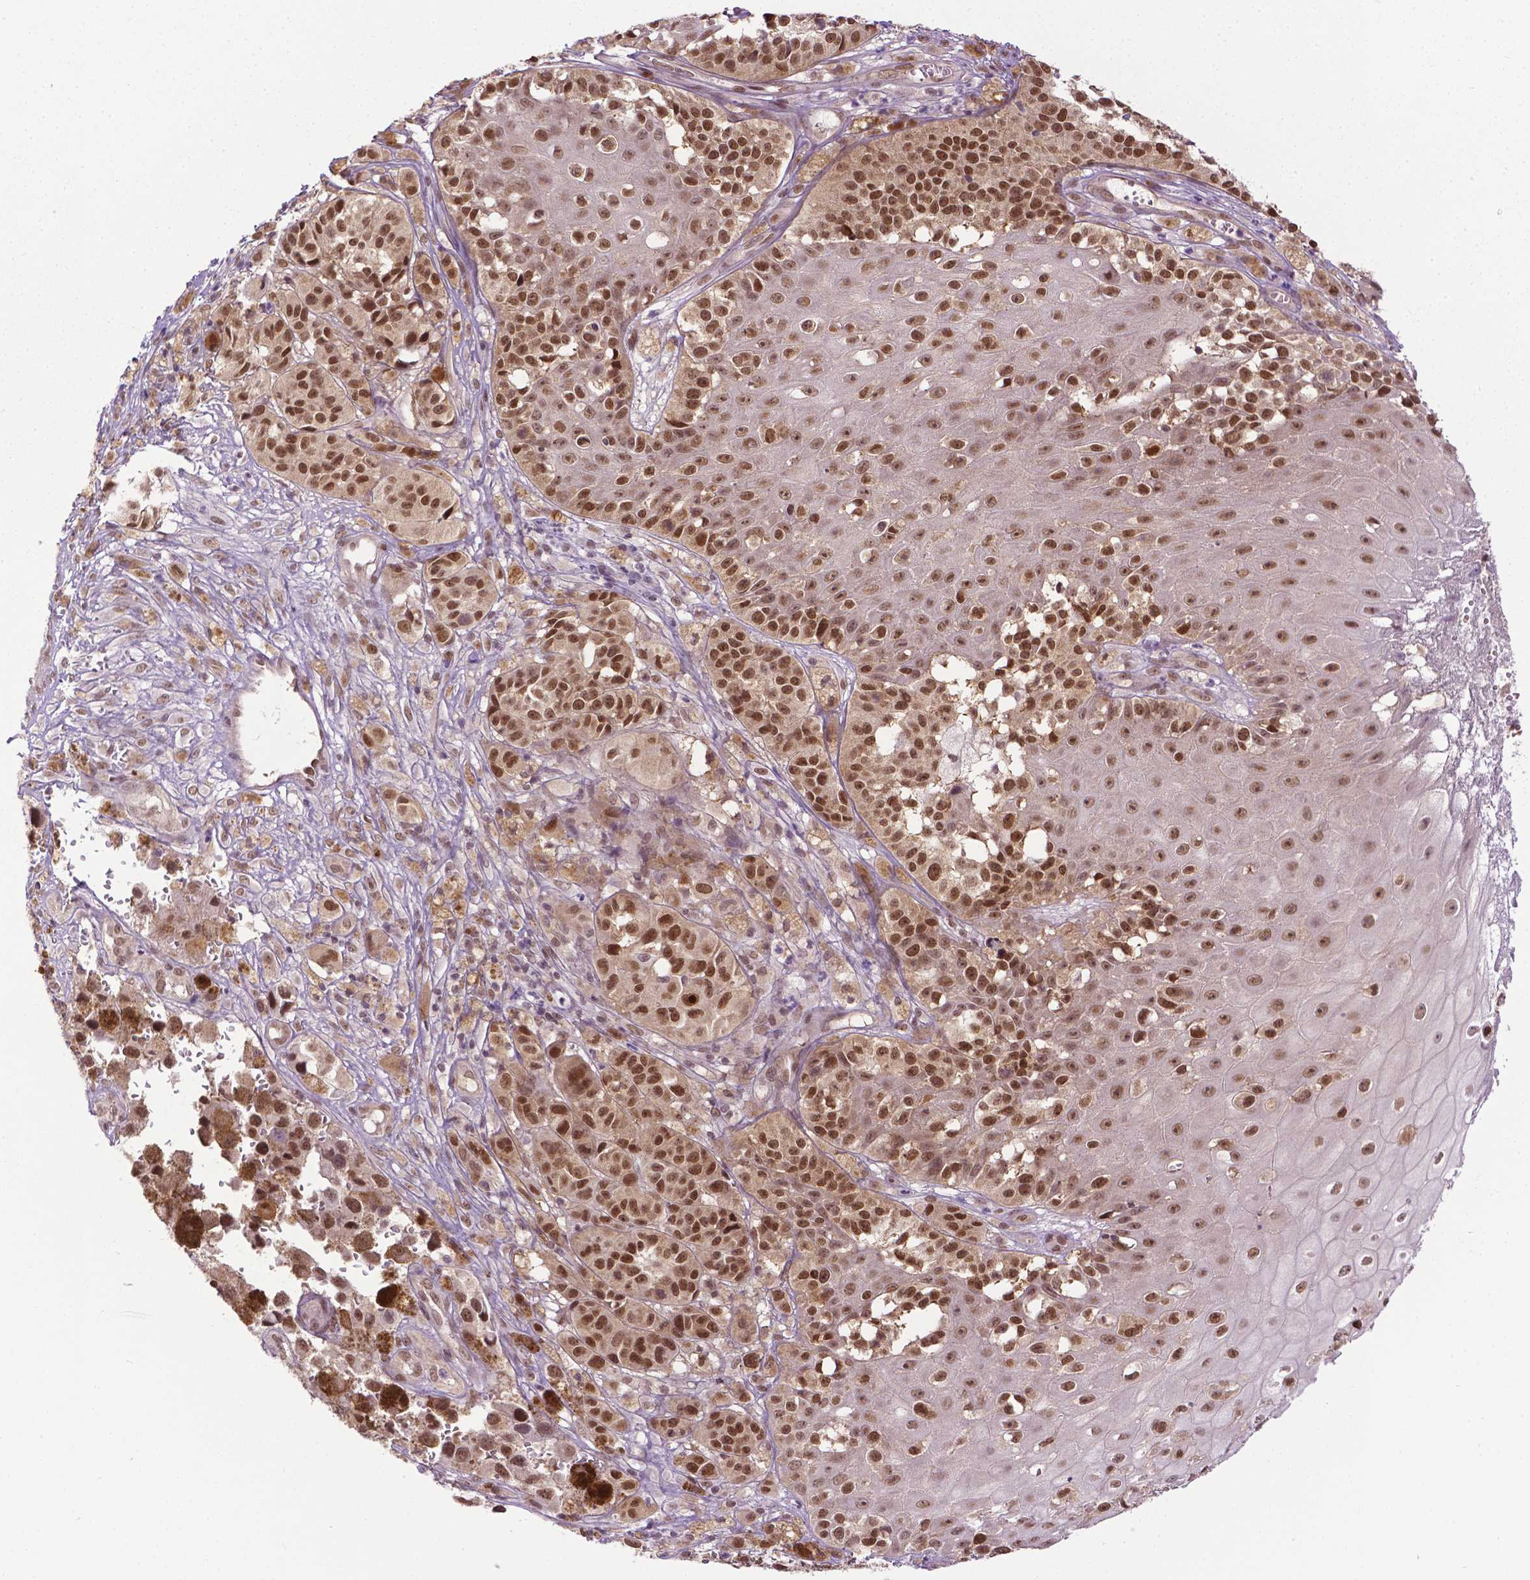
{"staining": {"intensity": "moderate", "quantity": ">75%", "location": "nuclear"}, "tissue": "melanoma", "cell_type": "Tumor cells", "image_type": "cancer", "snomed": [{"axis": "morphology", "description": "Malignant melanoma, NOS"}, {"axis": "topography", "description": "Skin"}], "caption": "Immunohistochemical staining of human melanoma reveals moderate nuclear protein expression in about >75% of tumor cells.", "gene": "UBQLN4", "patient": {"sex": "female", "age": 58}}